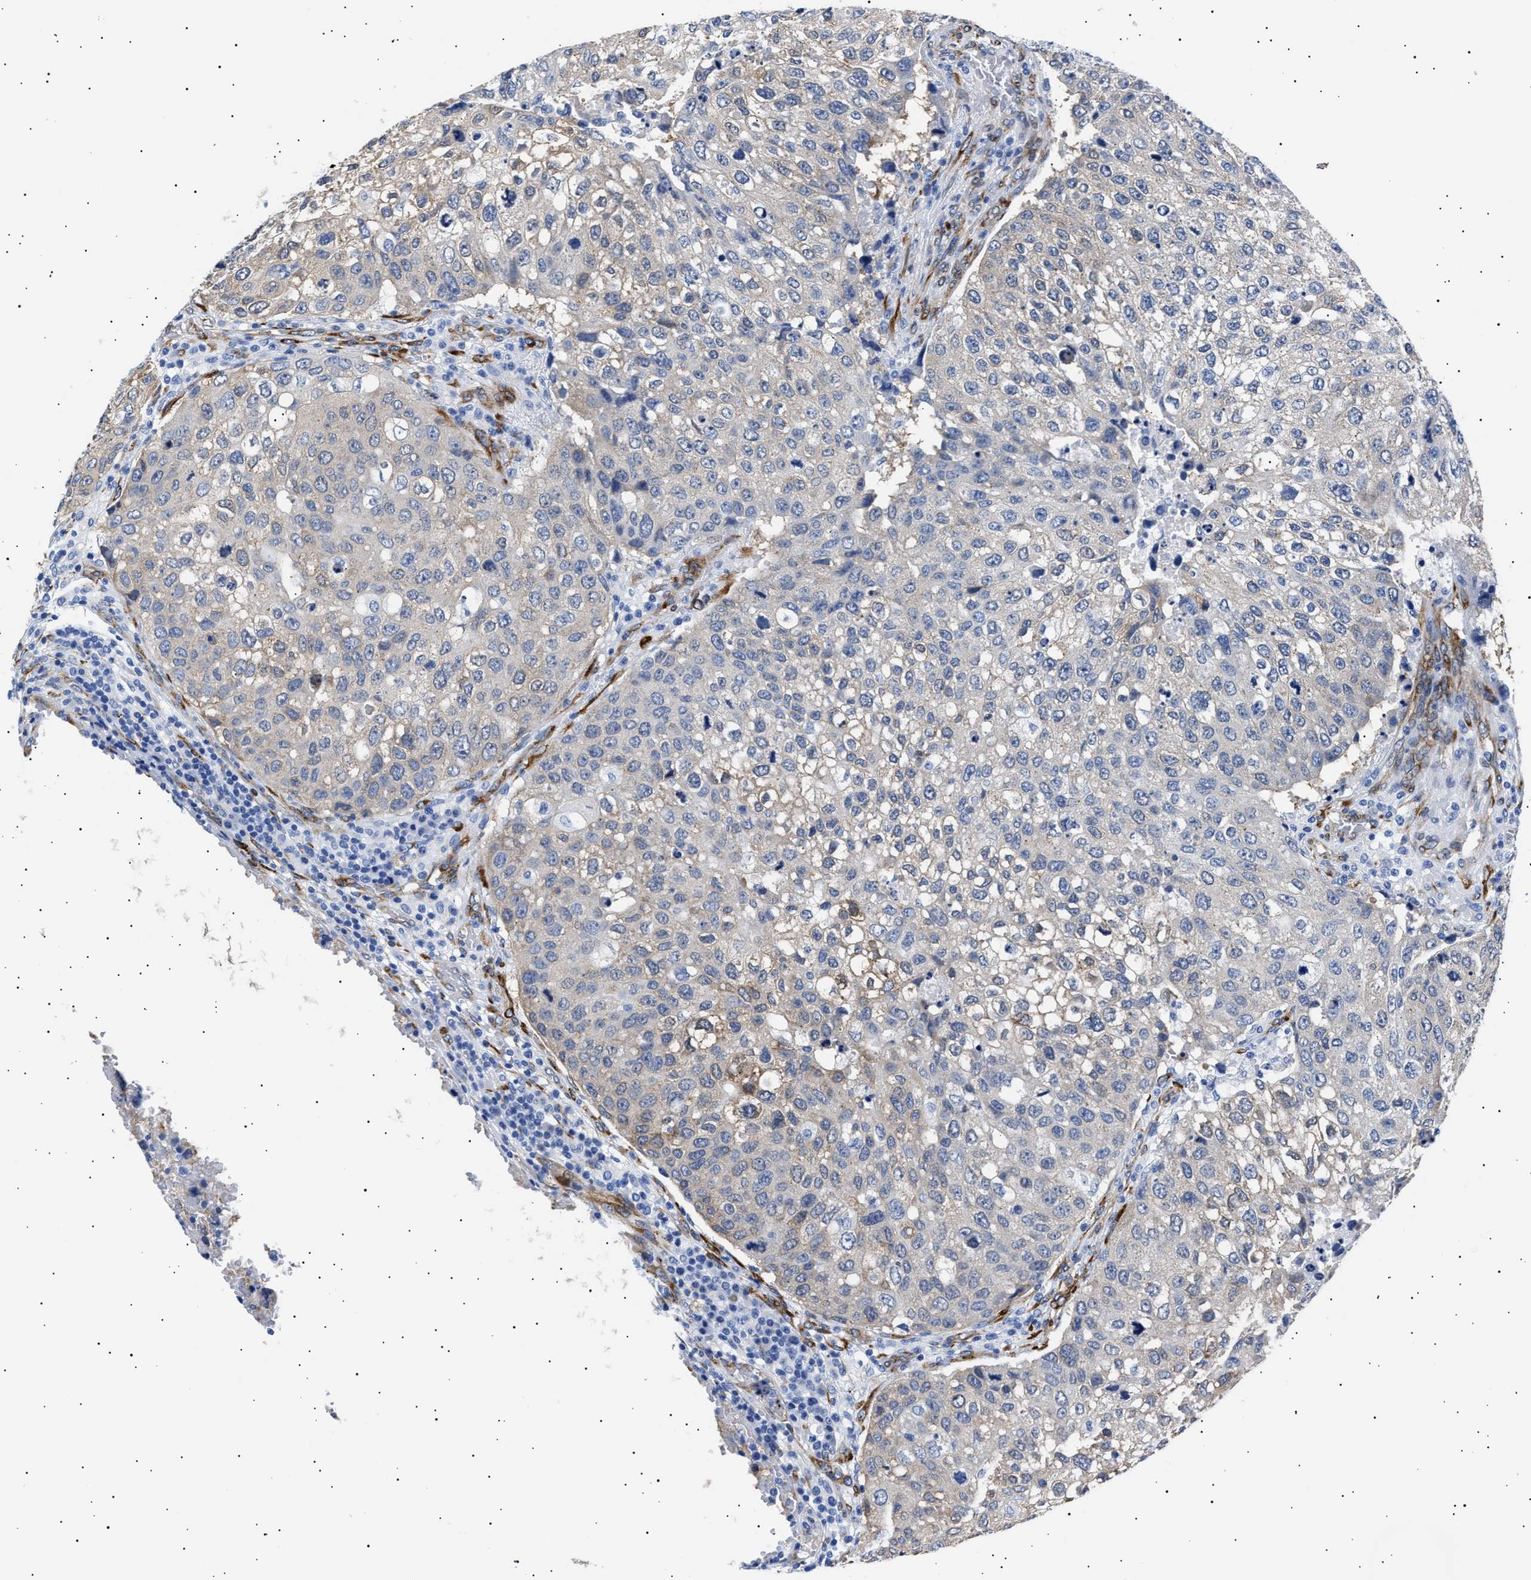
{"staining": {"intensity": "weak", "quantity": "25%-75%", "location": "cytoplasmic/membranous"}, "tissue": "urothelial cancer", "cell_type": "Tumor cells", "image_type": "cancer", "snomed": [{"axis": "morphology", "description": "Urothelial carcinoma, High grade"}, {"axis": "topography", "description": "Lymph node"}, {"axis": "topography", "description": "Urinary bladder"}], "caption": "Weak cytoplasmic/membranous staining is identified in about 25%-75% of tumor cells in urothelial cancer.", "gene": "HEMGN", "patient": {"sex": "male", "age": 51}}